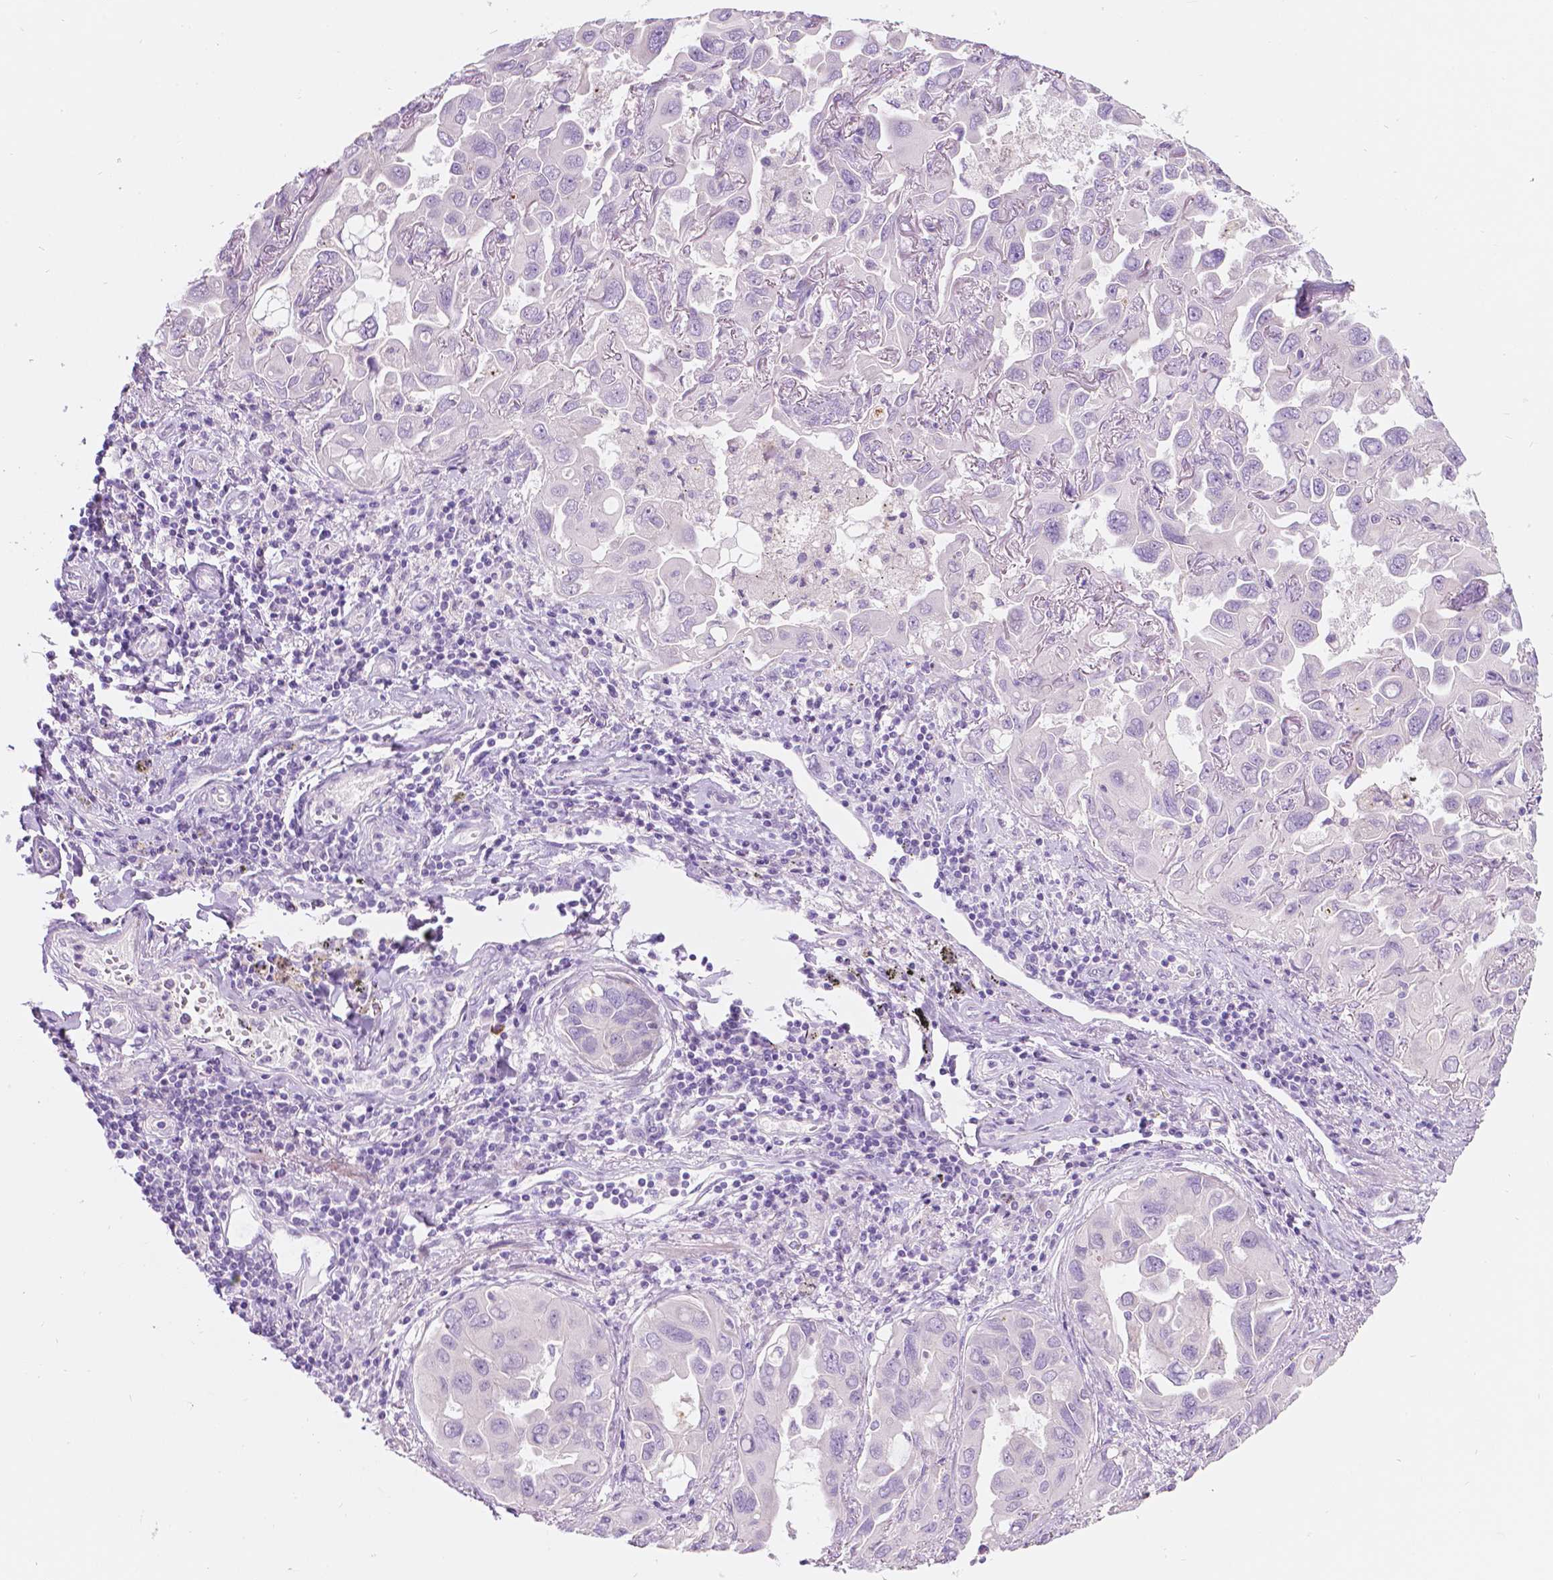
{"staining": {"intensity": "negative", "quantity": "none", "location": "none"}, "tissue": "lung cancer", "cell_type": "Tumor cells", "image_type": "cancer", "snomed": [{"axis": "morphology", "description": "Adenocarcinoma, NOS"}, {"axis": "topography", "description": "Lung"}], "caption": "High magnification brightfield microscopy of lung adenocarcinoma stained with DAB (3,3'-diaminobenzidine) (brown) and counterstained with hematoxylin (blue): tumor cells show no significant staining.", "gene": "NOS1AP", "patient": {"sex": "male", "age": 64}}